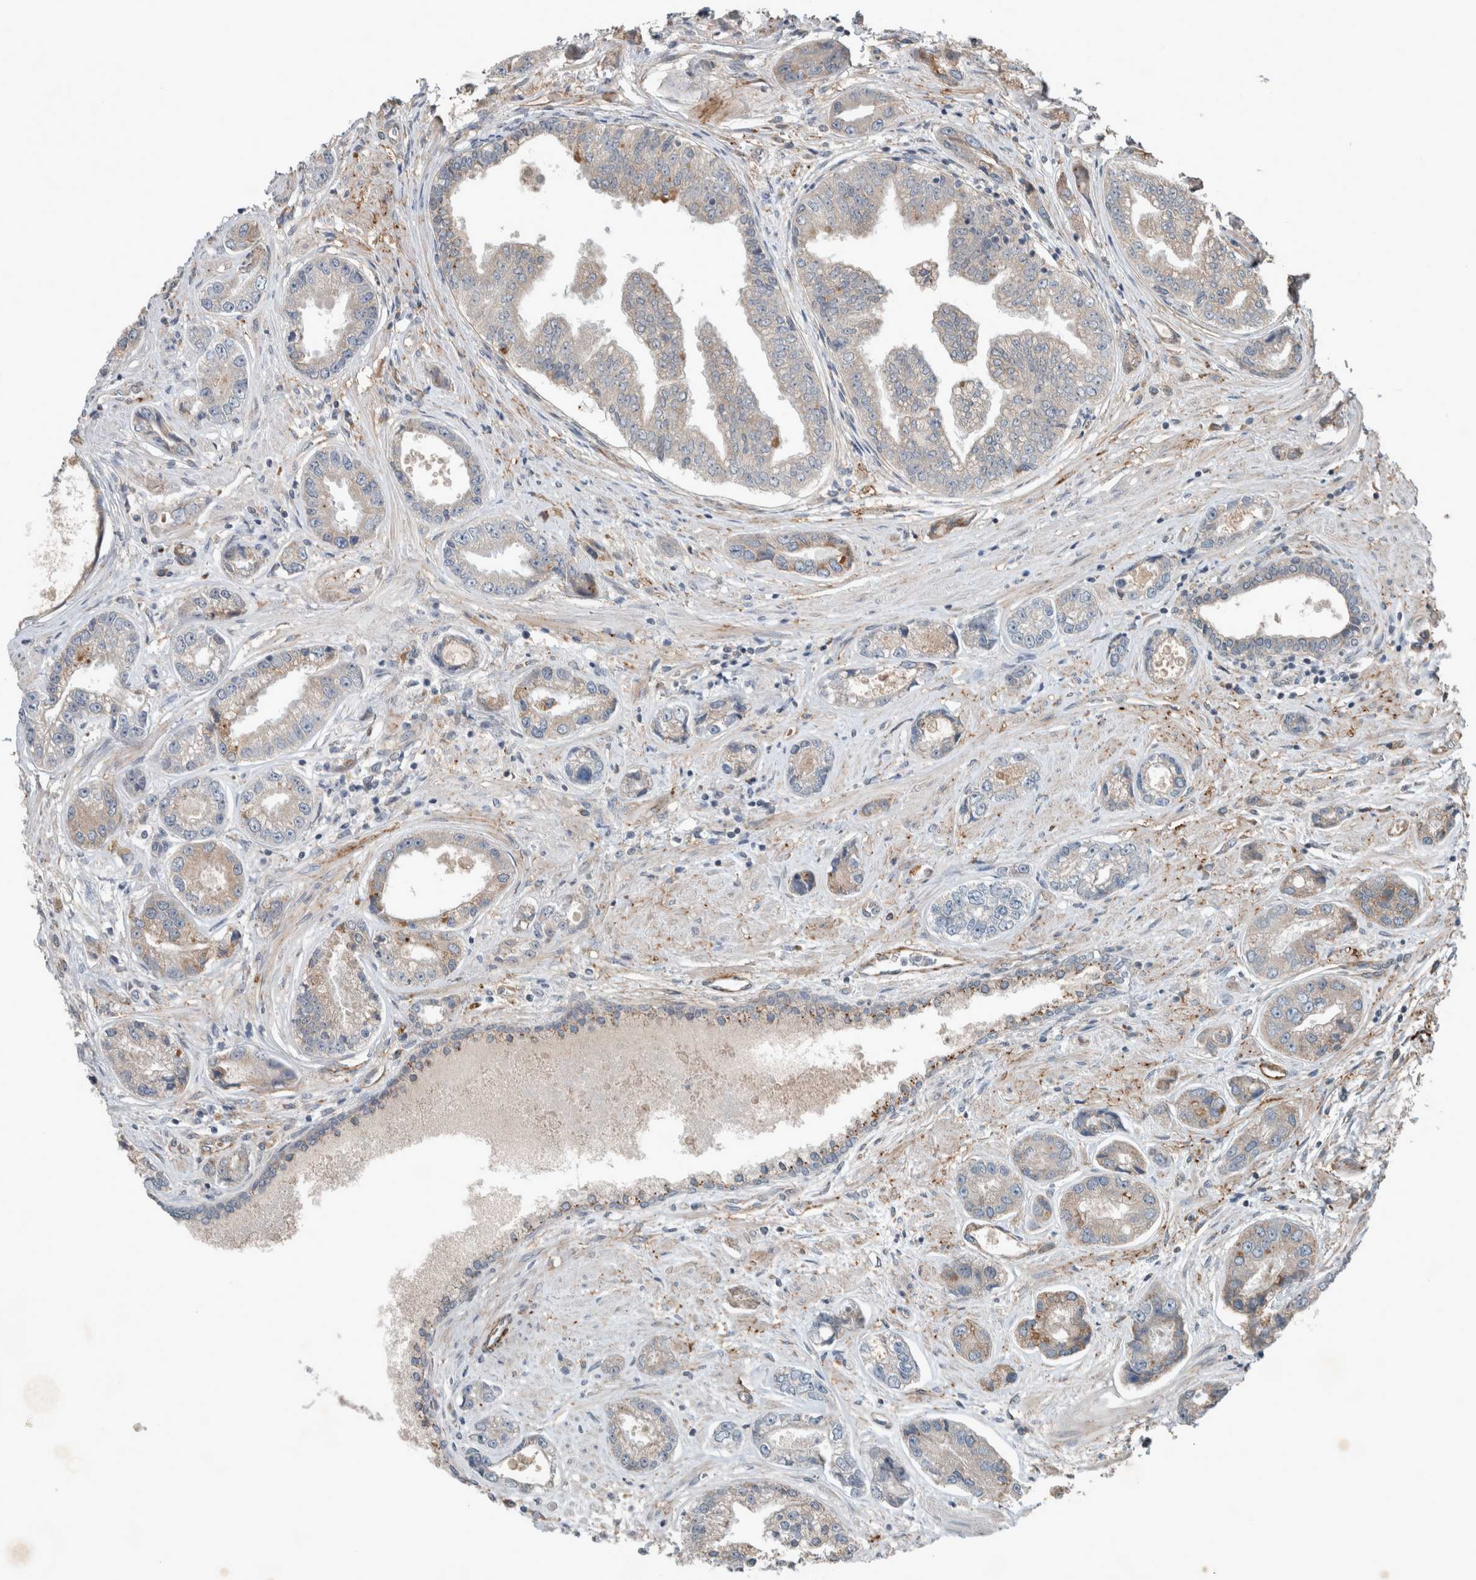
{"staining": {"intensity": "weak", "quantity": "<25%", "location": "cytoplasmic/membranous"}, "tissue": "prostate cancer", "cell_type": "Tumor cells", "image_type": "cancer", "snomed": [{"axis": "morphology", "description": "Adenocarcinoma, High grade"}, {"axis": "topography", "description": "Prostate"}], "caption": "The photomicrograph reveals no significant expression in tumor cells of prostate cancer (high-grade adenocarcinoma).", "gene": "JADE2", "patient": {"sex": "male", "age": 61}}